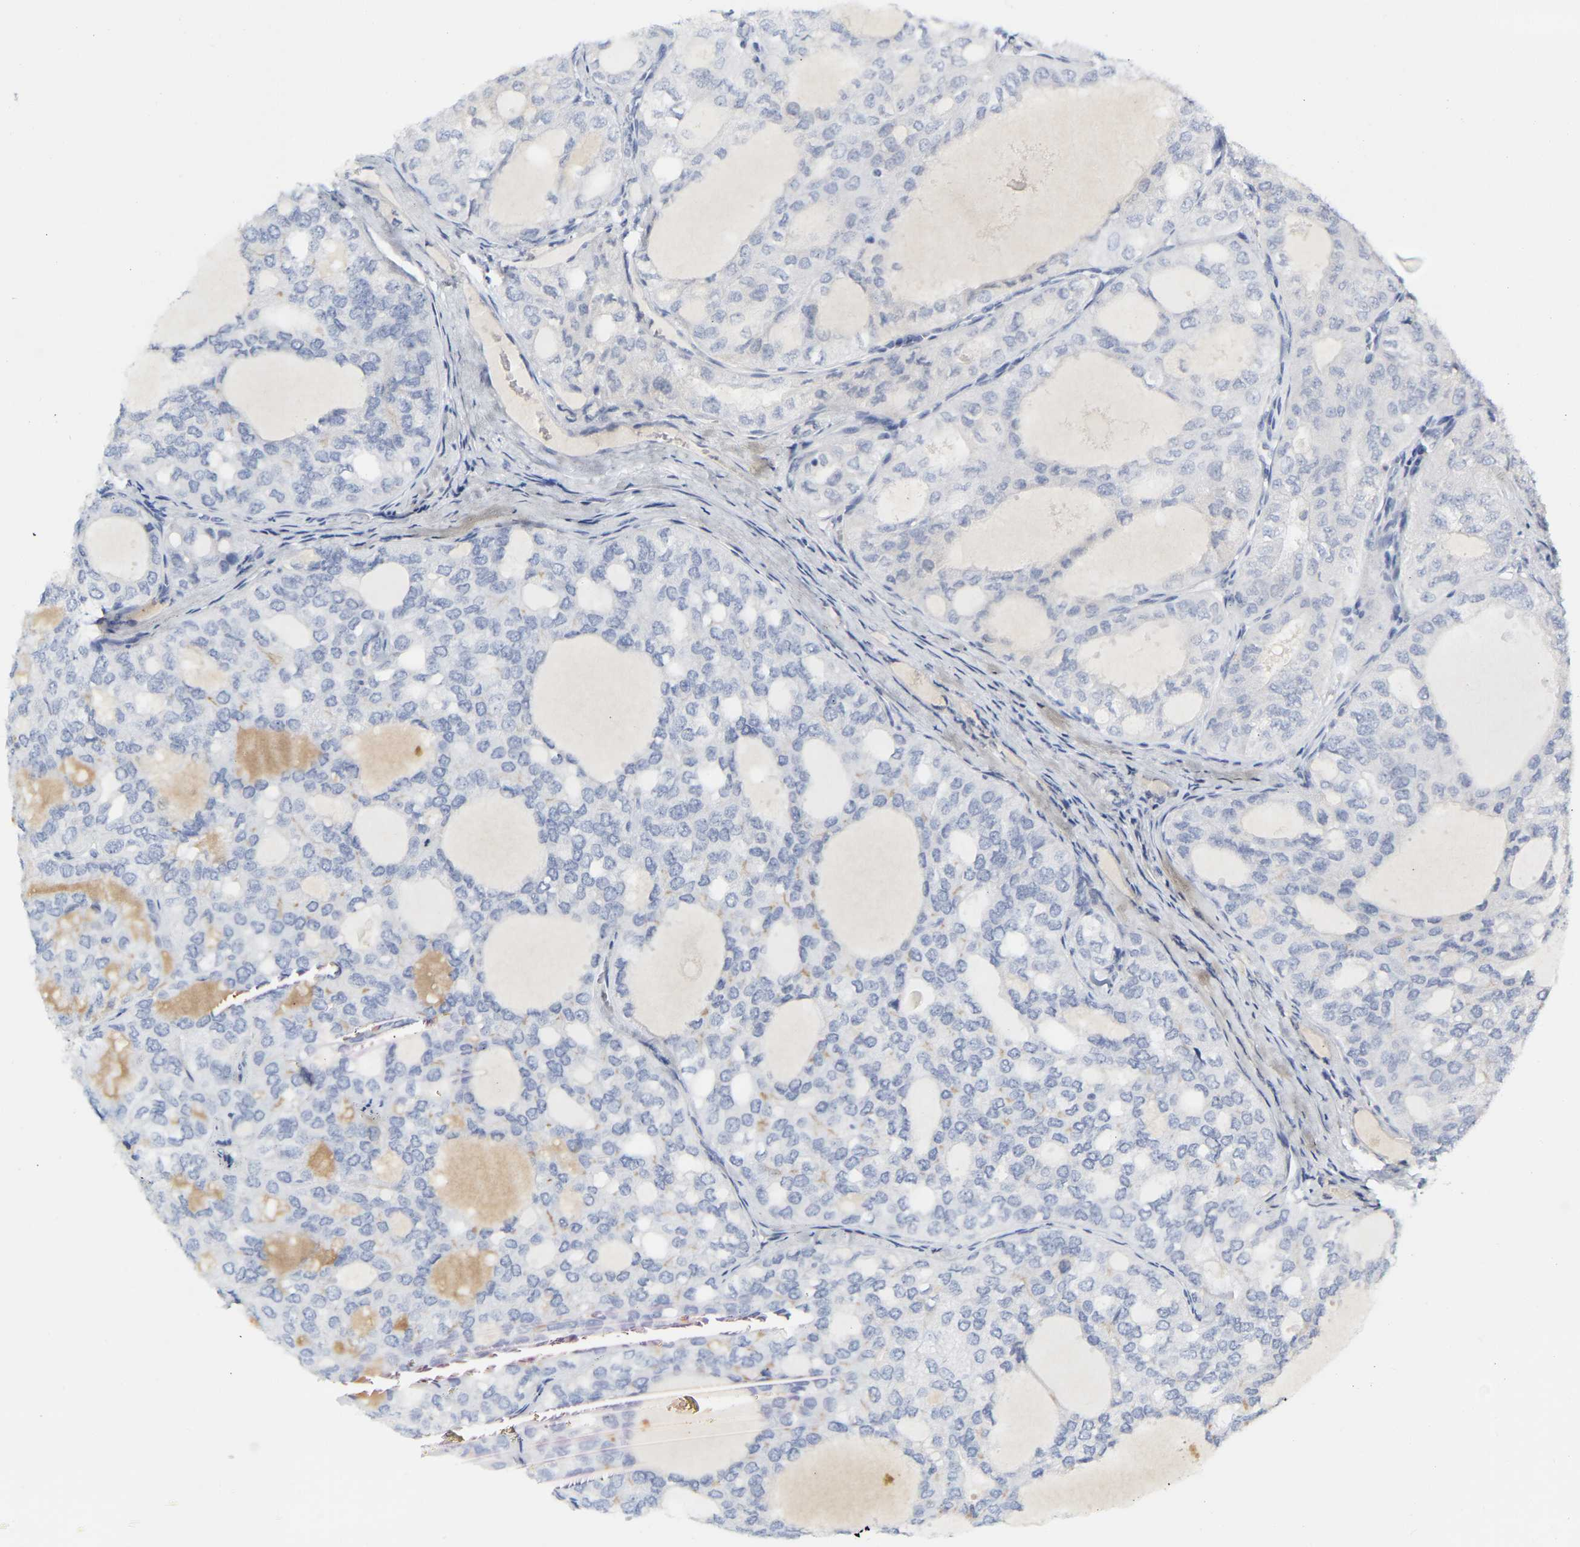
{"staining": {"intensity": "negative", "quantity": "none", "location": "none"}, "tissue": "thyroid cancer", "cell_type": "Tumor cells", "image_type": "cancer", "snomed": [{"axis": "morphology", "description": "Follicular adenoma carcinoma, NOS"}, {"axis": "topography", "description": "Thyroid gland"}], "caption": "Tumor cells show no significant protein positivity in thyroid follicular adenoma carcinoma.", "gene": "GNAS", "patient": {"sex": "male", "age": 75}}